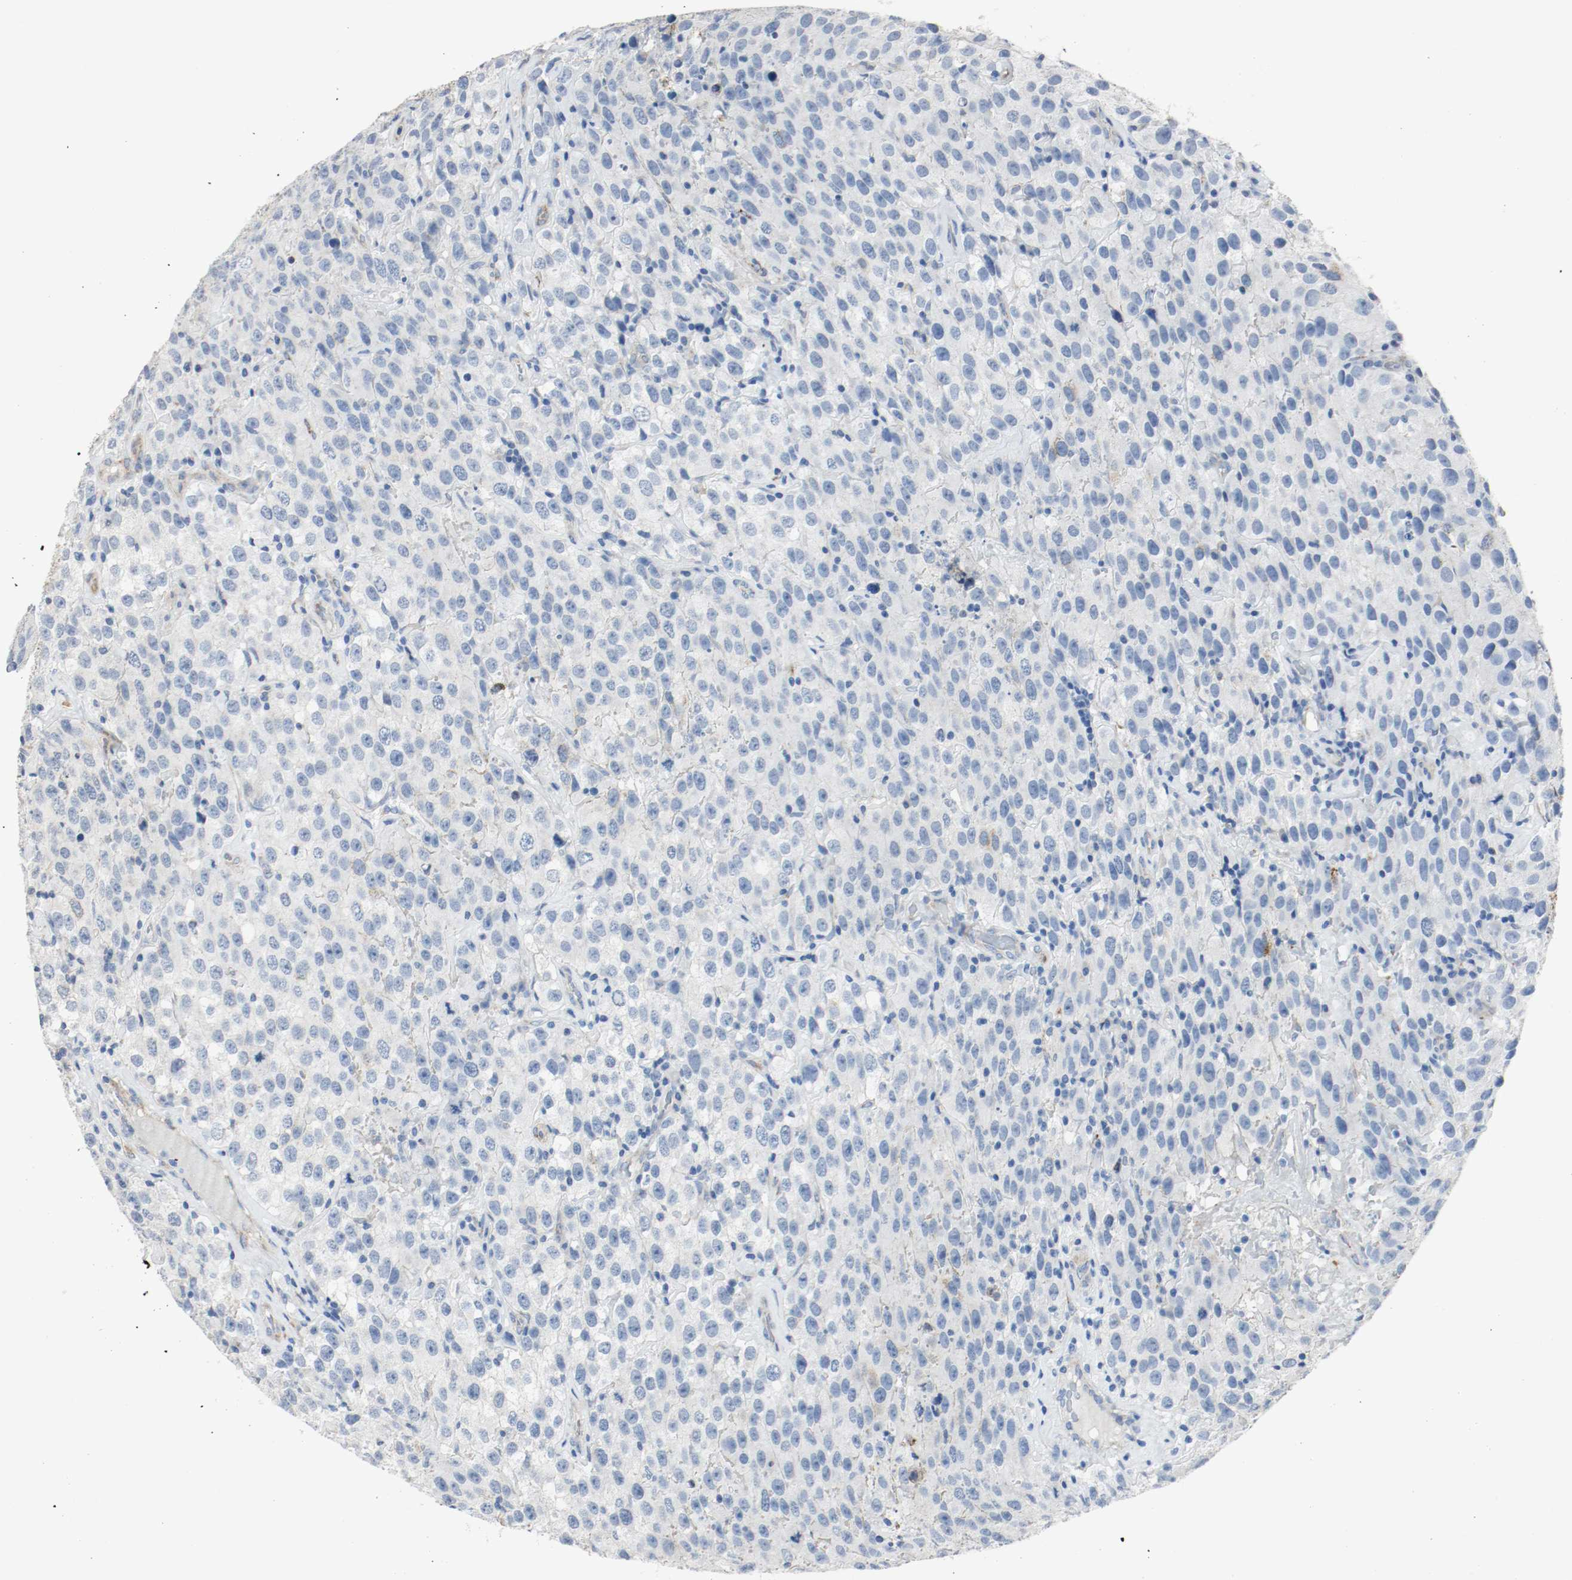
{"staining": {"intensity": "negative", "quantity": "none", "location": "none"}, "tissue": "testis cancer", "cell_type": "Tumor cells", "image_type": "cancer", "snomed": [{"axis": "morphology", "description": "Seminoma, NOS"}, {"axis": "topography", "description": "Testis"}], "caption": "This is an immunohistochemistry (IHC) photomicrograph of human testis cancer. There is no positivity in tumor cells.", "gene": "LAMB1", "patient": {"sex": "male", "age": 52}}